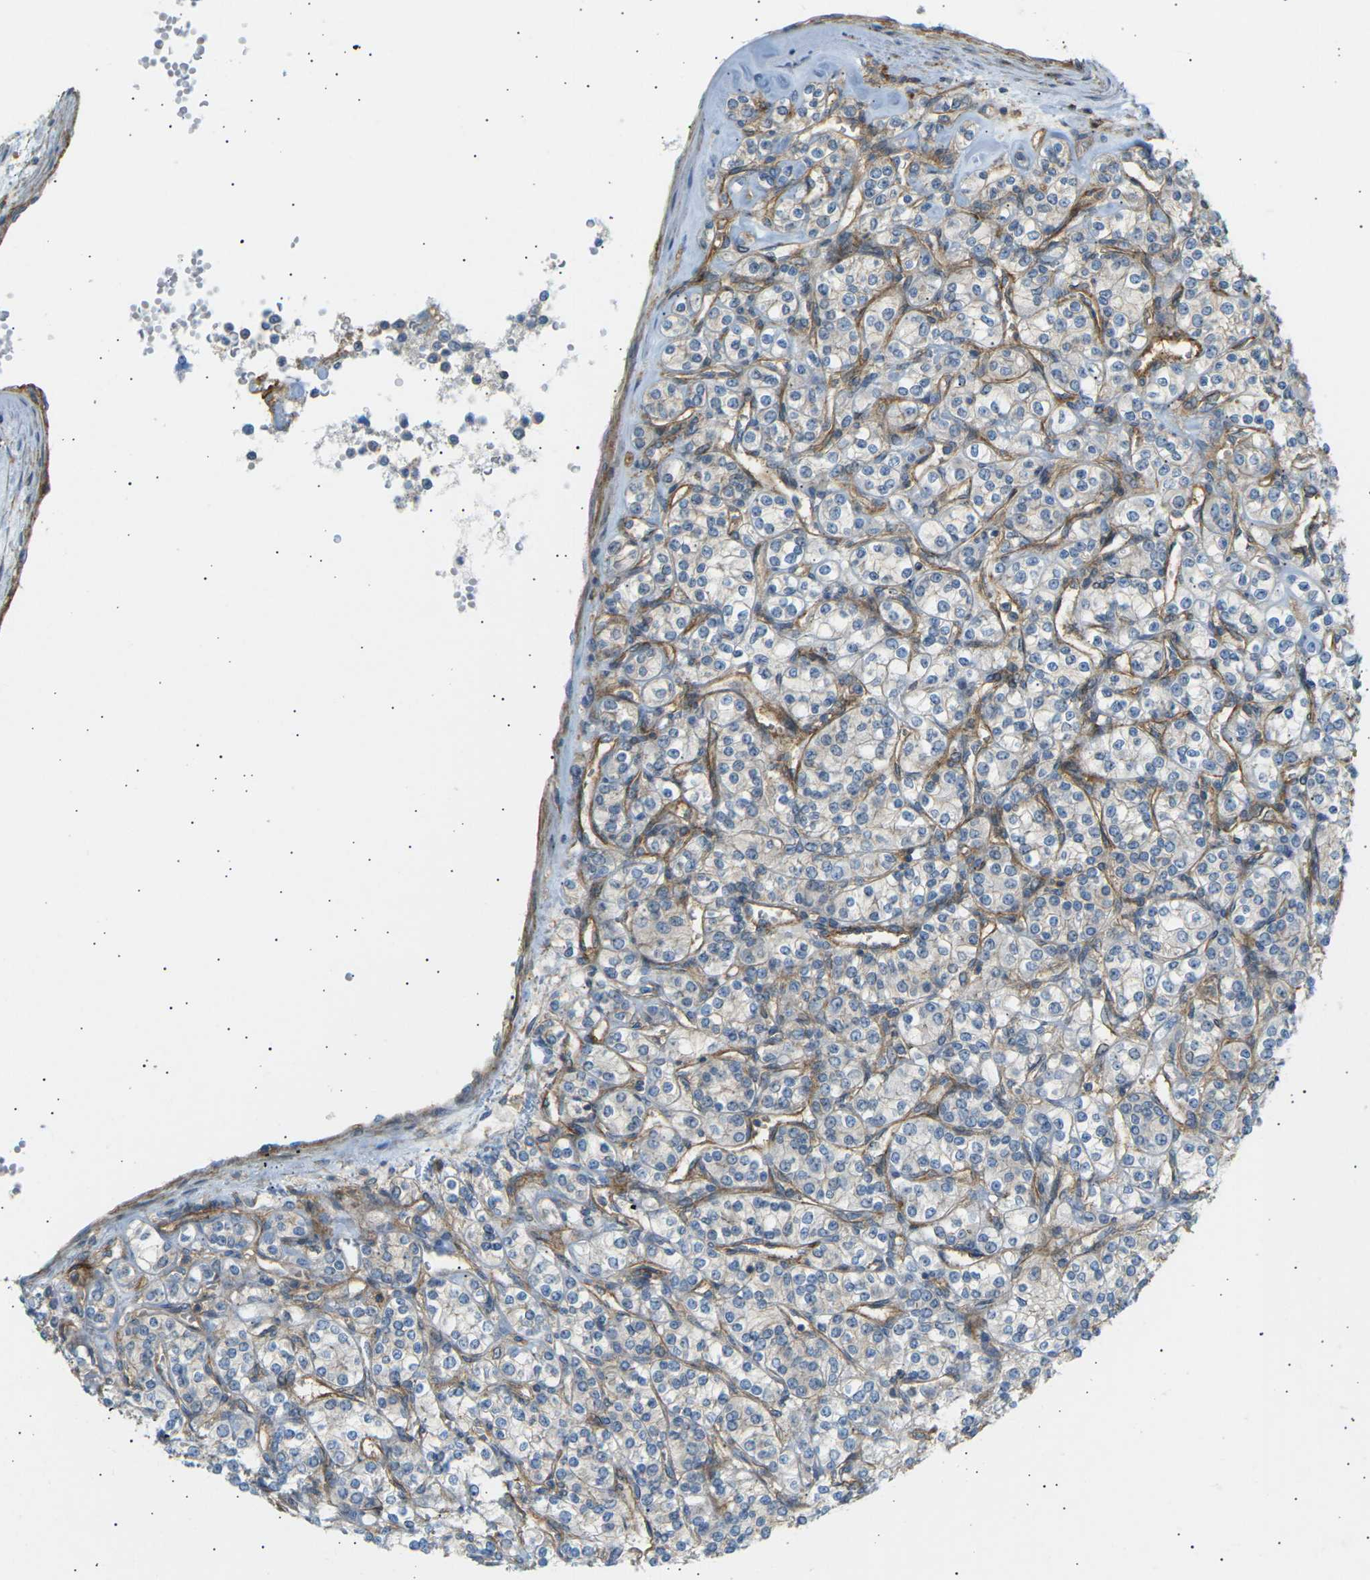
{"staining": {"intensity": "negative", "quantity": "none", "location": "none"}, "tissue": "renal cancer", "cell_type": "Tumor cells", "image_type": "cancer", "snomed": [{"axis": "morphology", "description": "Adenocarcinoma, NOS"}, {"axis": "topography", "description": "Kidney"}], "caption": "DAB immunohistochemical staining of renal cancer shows no significant staining in tumor cells.", "gene": "ATP2B4", "patient": {"sex": "male", "age": 77}}